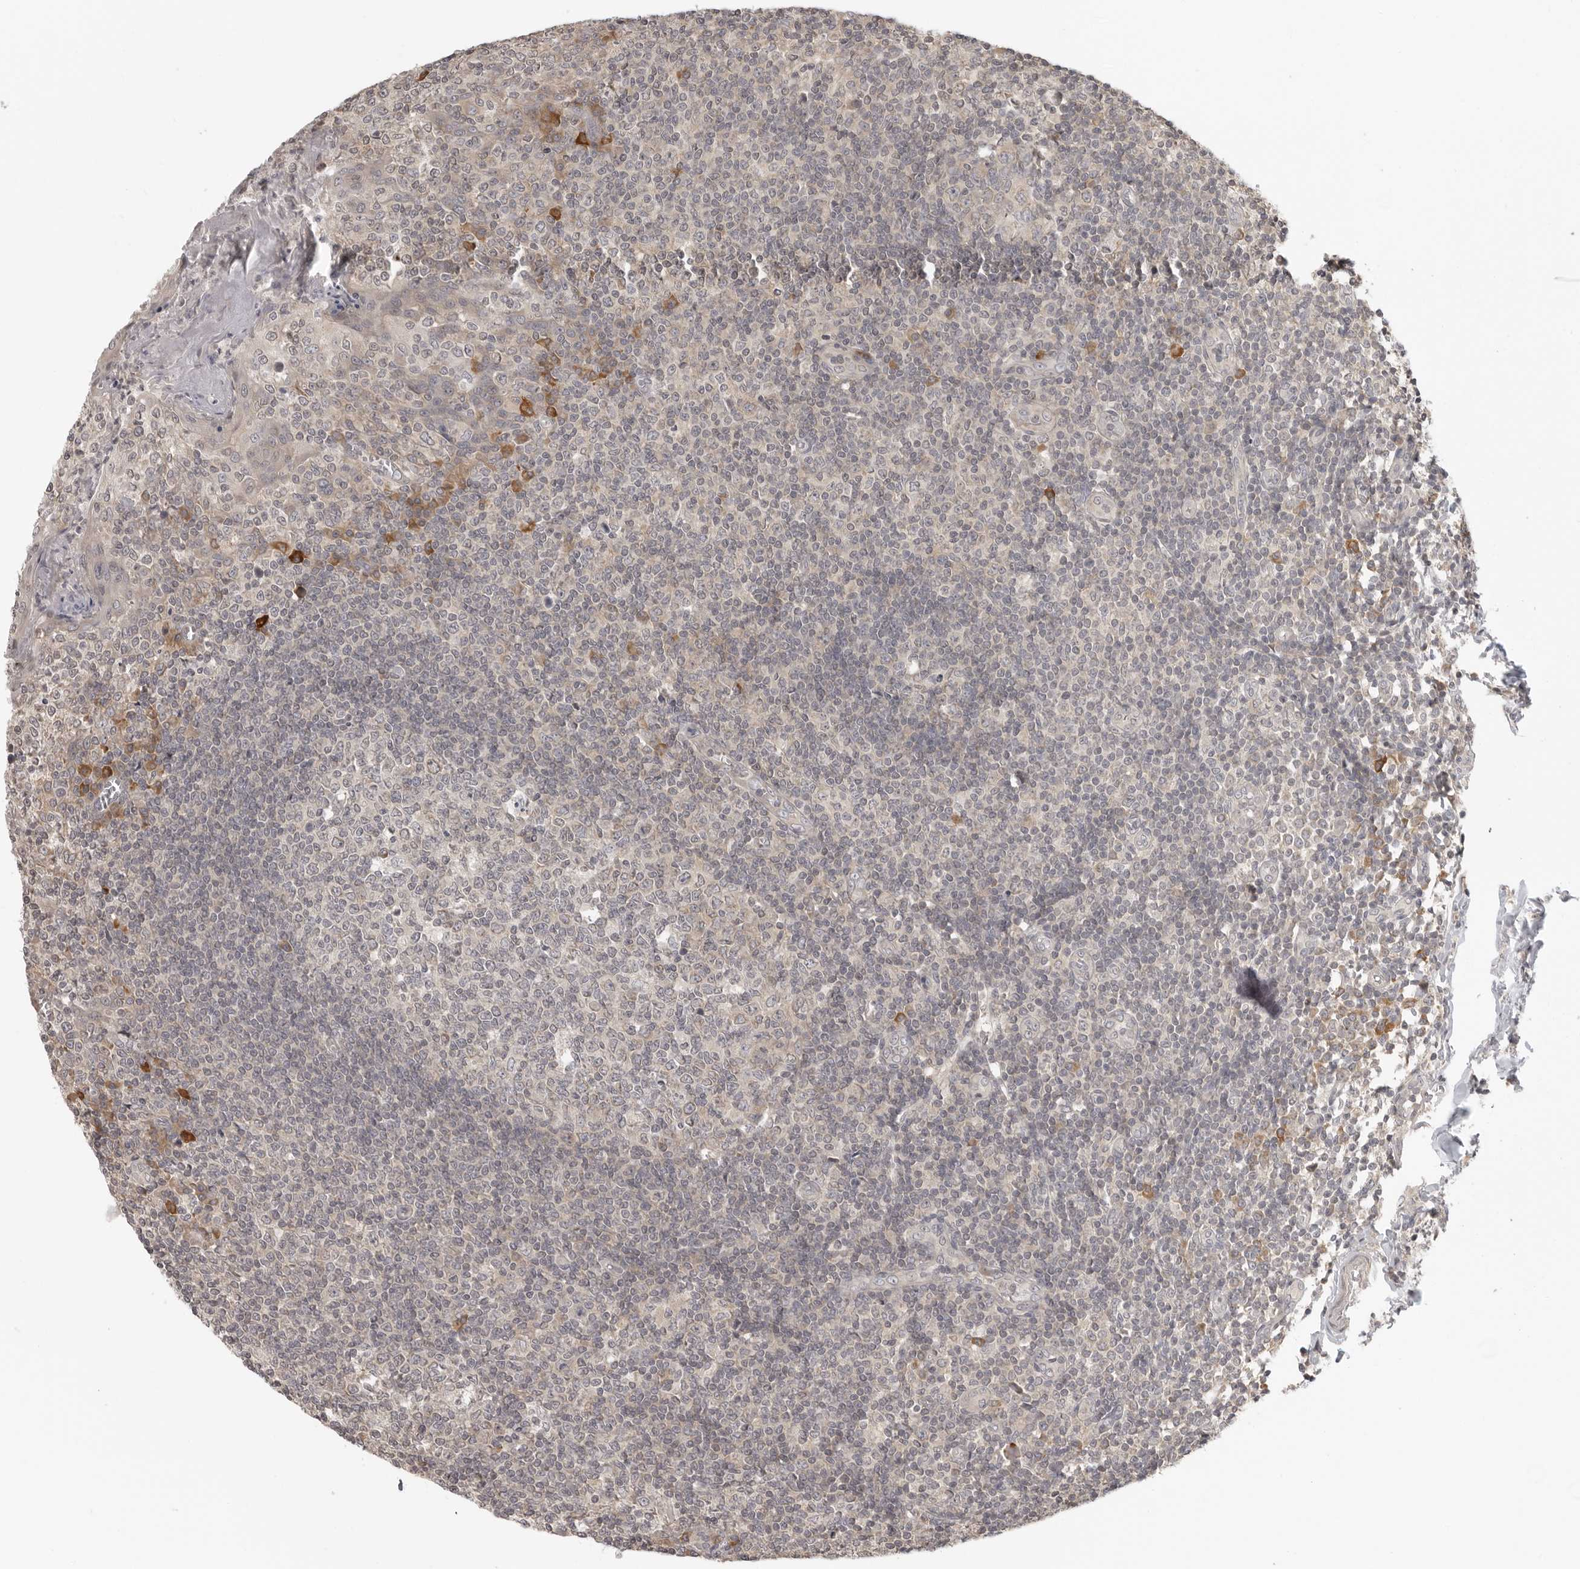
{"staining": {"intensity": "negative", "quantity": "none", "location": "none"}, "tissue": "tonsil", "cell_type": "Germinal center cells", "image_type": "normal", "snomed": [{"axis": "morphology", "description": "Normal tissue, NOS"}, {"axis": "topography", "description": "Tonsil"}], "caption": "A micrograph of tonsil stained for a protein demonstrates no brown staining in germinal center cells.", "gene": "PRRC2A", "patient": {"sex": "female", "age": 19}}